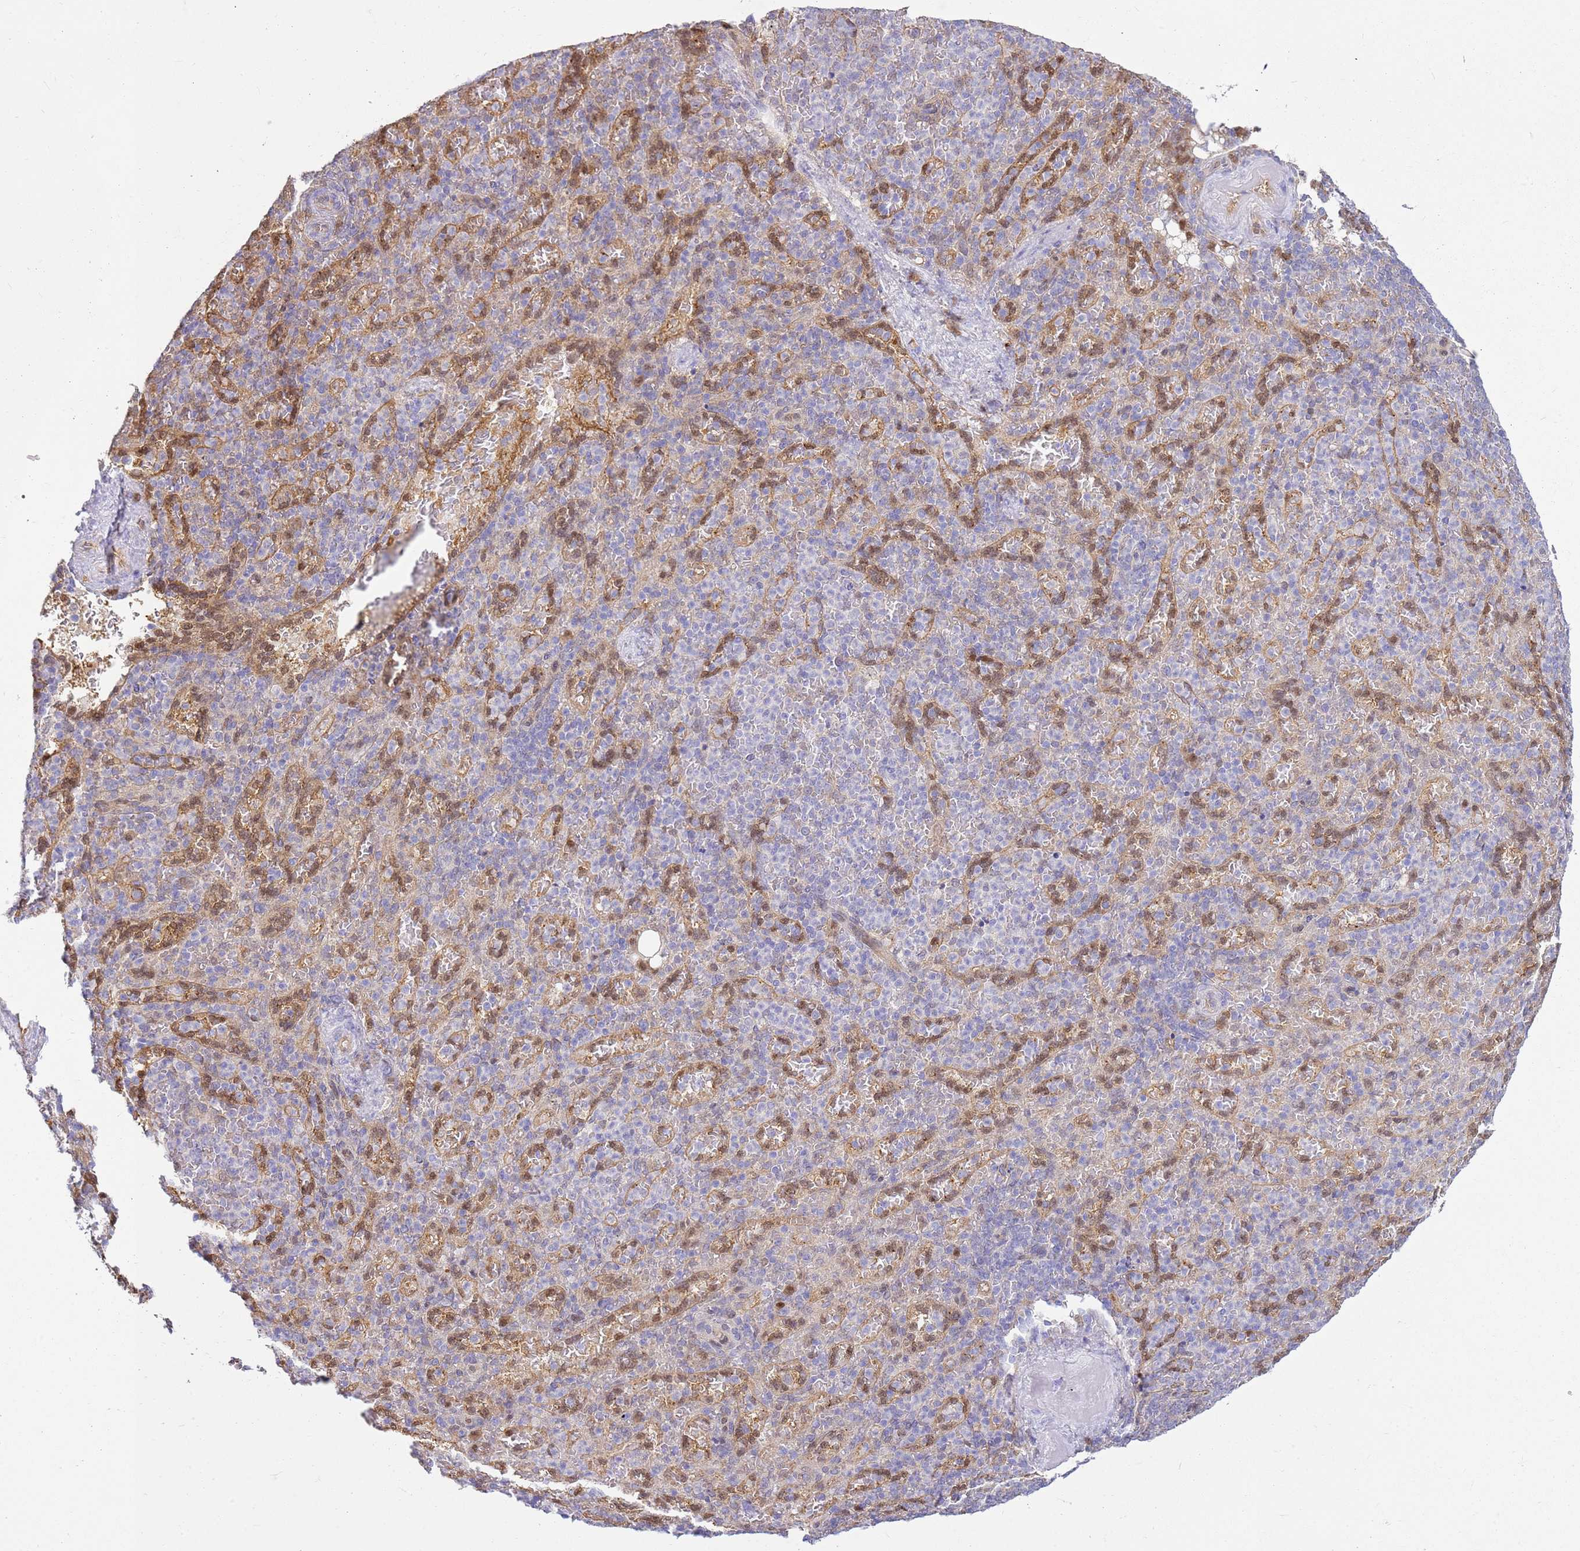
{"staining": {"intensity": "negative", "quantity": "none", "location": "none"}, "tissue": "spleen", "cell_type": "Cells in red pulp", "image_type": "normal", "snomed": [{"axis": "morphology", "description": "Normal tissue, NOS"}, {"axis": "topography", "description": "Spleen"}], "caption": "High power microscopy micrograph of an IHC histopathology image of normal spleen, revealing no significant positivity in cells in red pulp.", "gene": "YWHAE", "patient": {"sex": "female", "age": 74}}